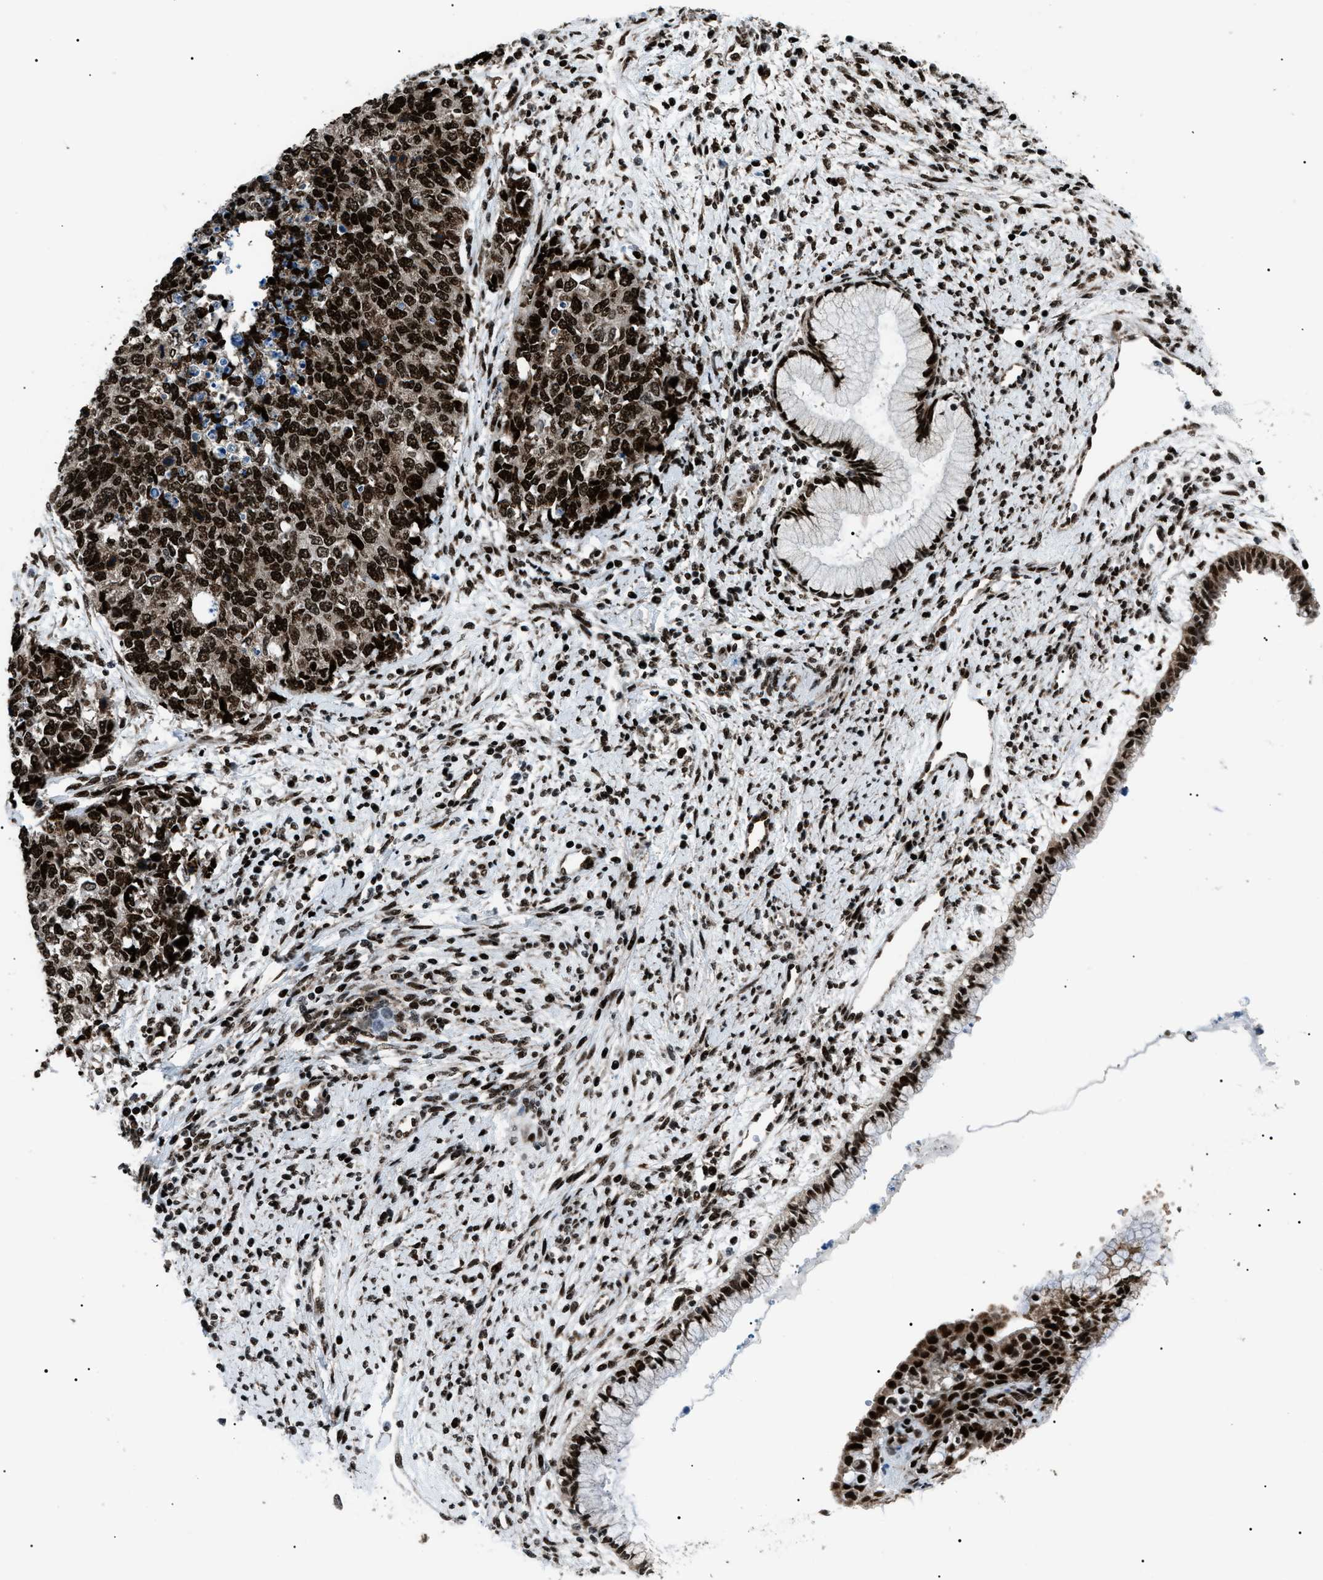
{"staining": {"intensity": "strong", "quantity": ">75%", "location": "nuclear"}, "tissue": "cervical cancer", "cell_type": "Tumor cells", "image_type": "cancer", "snomed": [{"axis": "morphology", "description": "Squamous cell carcinoma, NOS"}, {"axis": "topography", "description": "Cervix"}], "caption": "This photomicrograph reveals immunohistochemistry (IHC) staining of squamous cell carcinoma (cervical), with high strong nuclear positivity in approximately >75% of tumor cells.", "gene": "HNRNPK", "patient": {"sex": "female", "age": 63}}